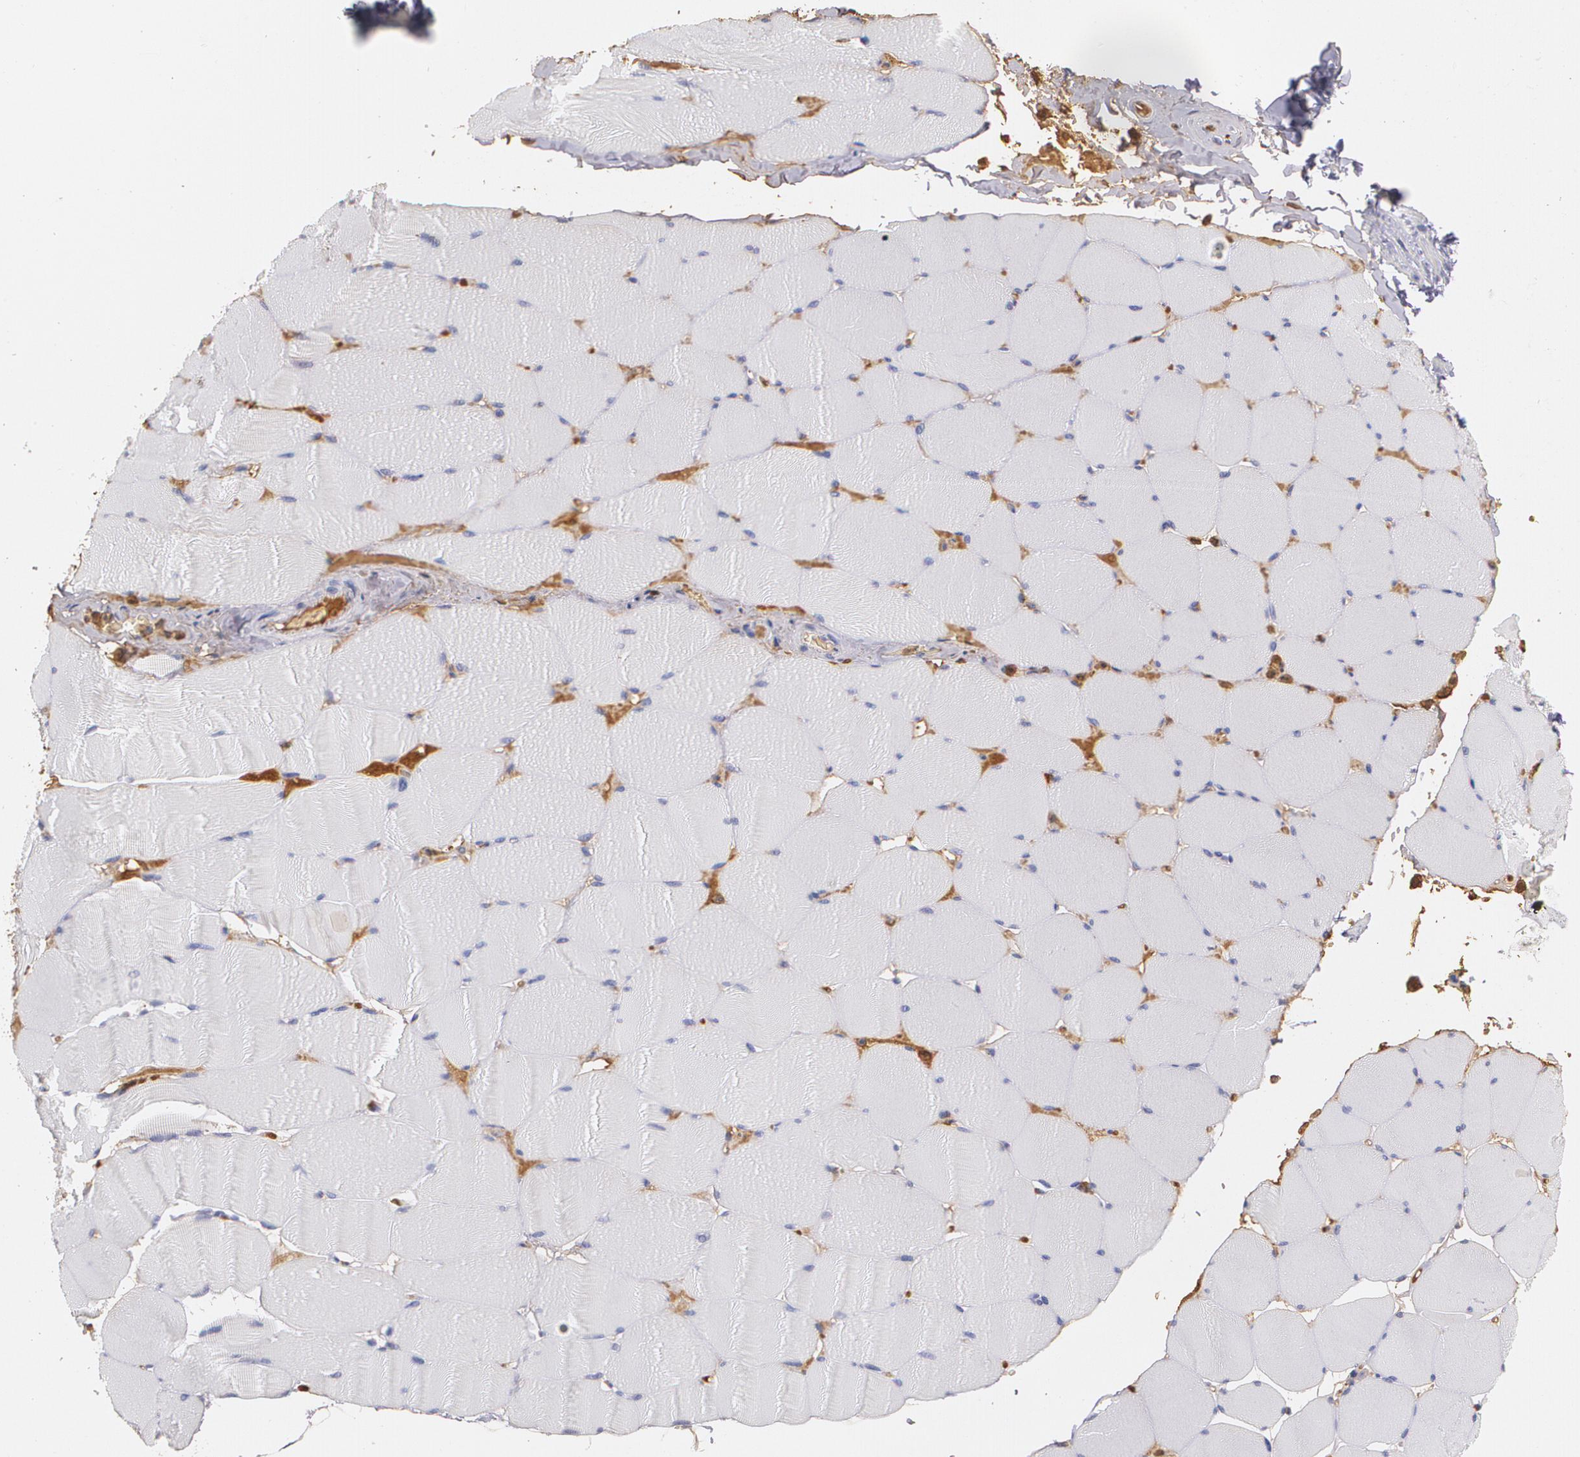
{"staining": {"intensity": "negative", "quantity": "none", "location": "none"}, "tissue": "skeletal muscle", "cell_type": "Myocytes", "image_type": "normal", "snomed": [{"axis": "morphology", "description": "Normal tissue, NOS"}, {"axis": "topography", "description": "Skeletal muscle"}], "caption": "High magnification brightfield microscopy of benign skeletal muscle stained with DAB (brown) and counterstained with hematoxylin (blue): myocytes show no significant expression.", "gene": "PTS", "patient": {"sex": "male", "age": 62}}